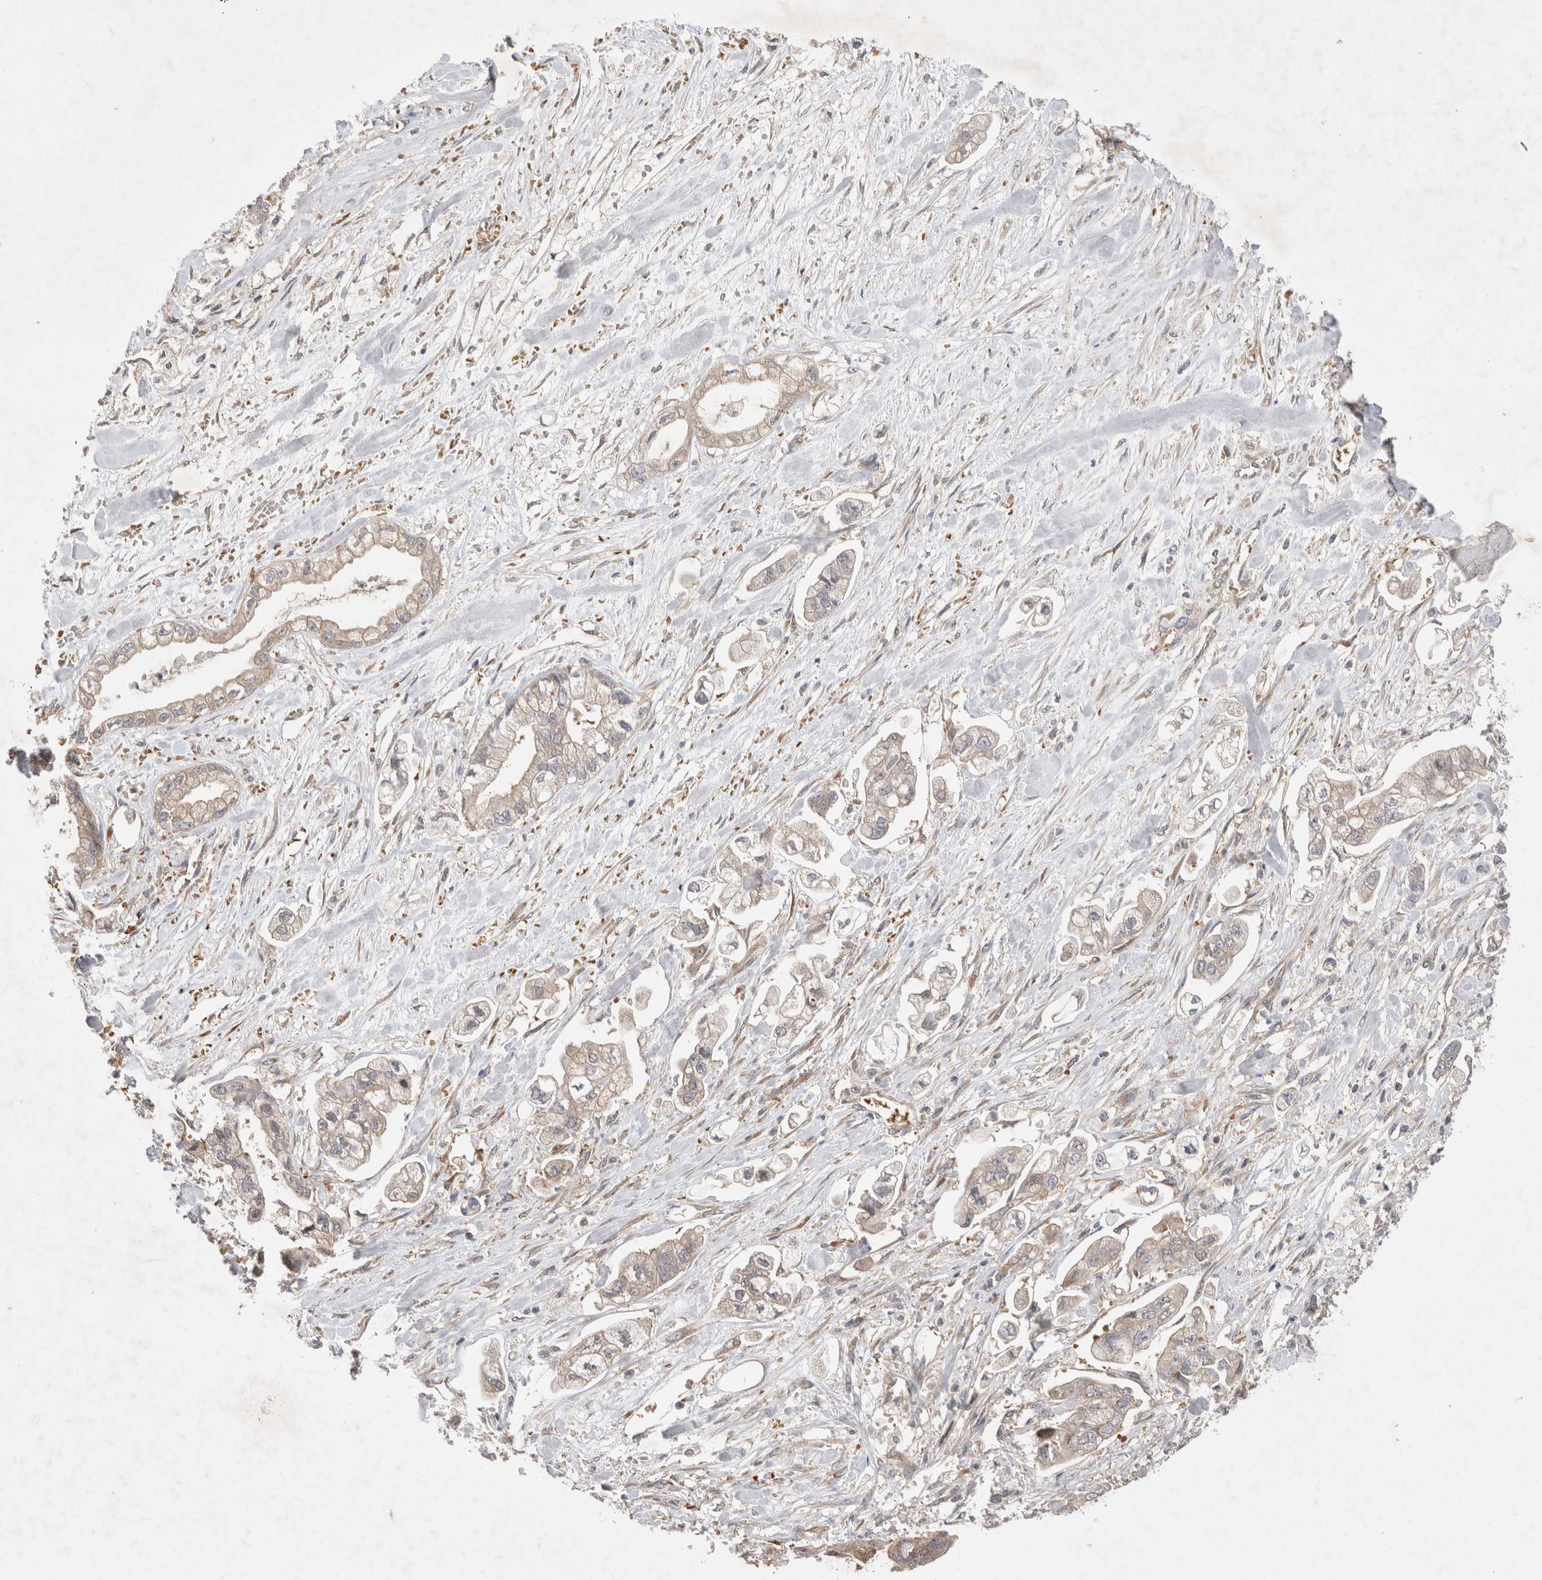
{"staining": {"intensity": "weak", "quantity": "25%-75%", "location": "cytoplasmic/membranous"}, "tissue": "stomach cancer", "cell_type": "Tumor cells", "image_type": "cancer", "snomed": [{"axis": "morphology", "description": "Normal tissue, NOS"}, {"axis": "morphology", "description": "Adenocarcinoma, NOS"}, {"axis": "topography", "description": "Stomach"}], "caption": "Stomach cancer (adenocarcinoma) was stained to show a protein in brown. There is low levels of weak cytoplasmic/membranous staining in about 25%-75% of tumor cells.", "gene": "EIF3E", "patient": {"sex": "male", "age": 62}}